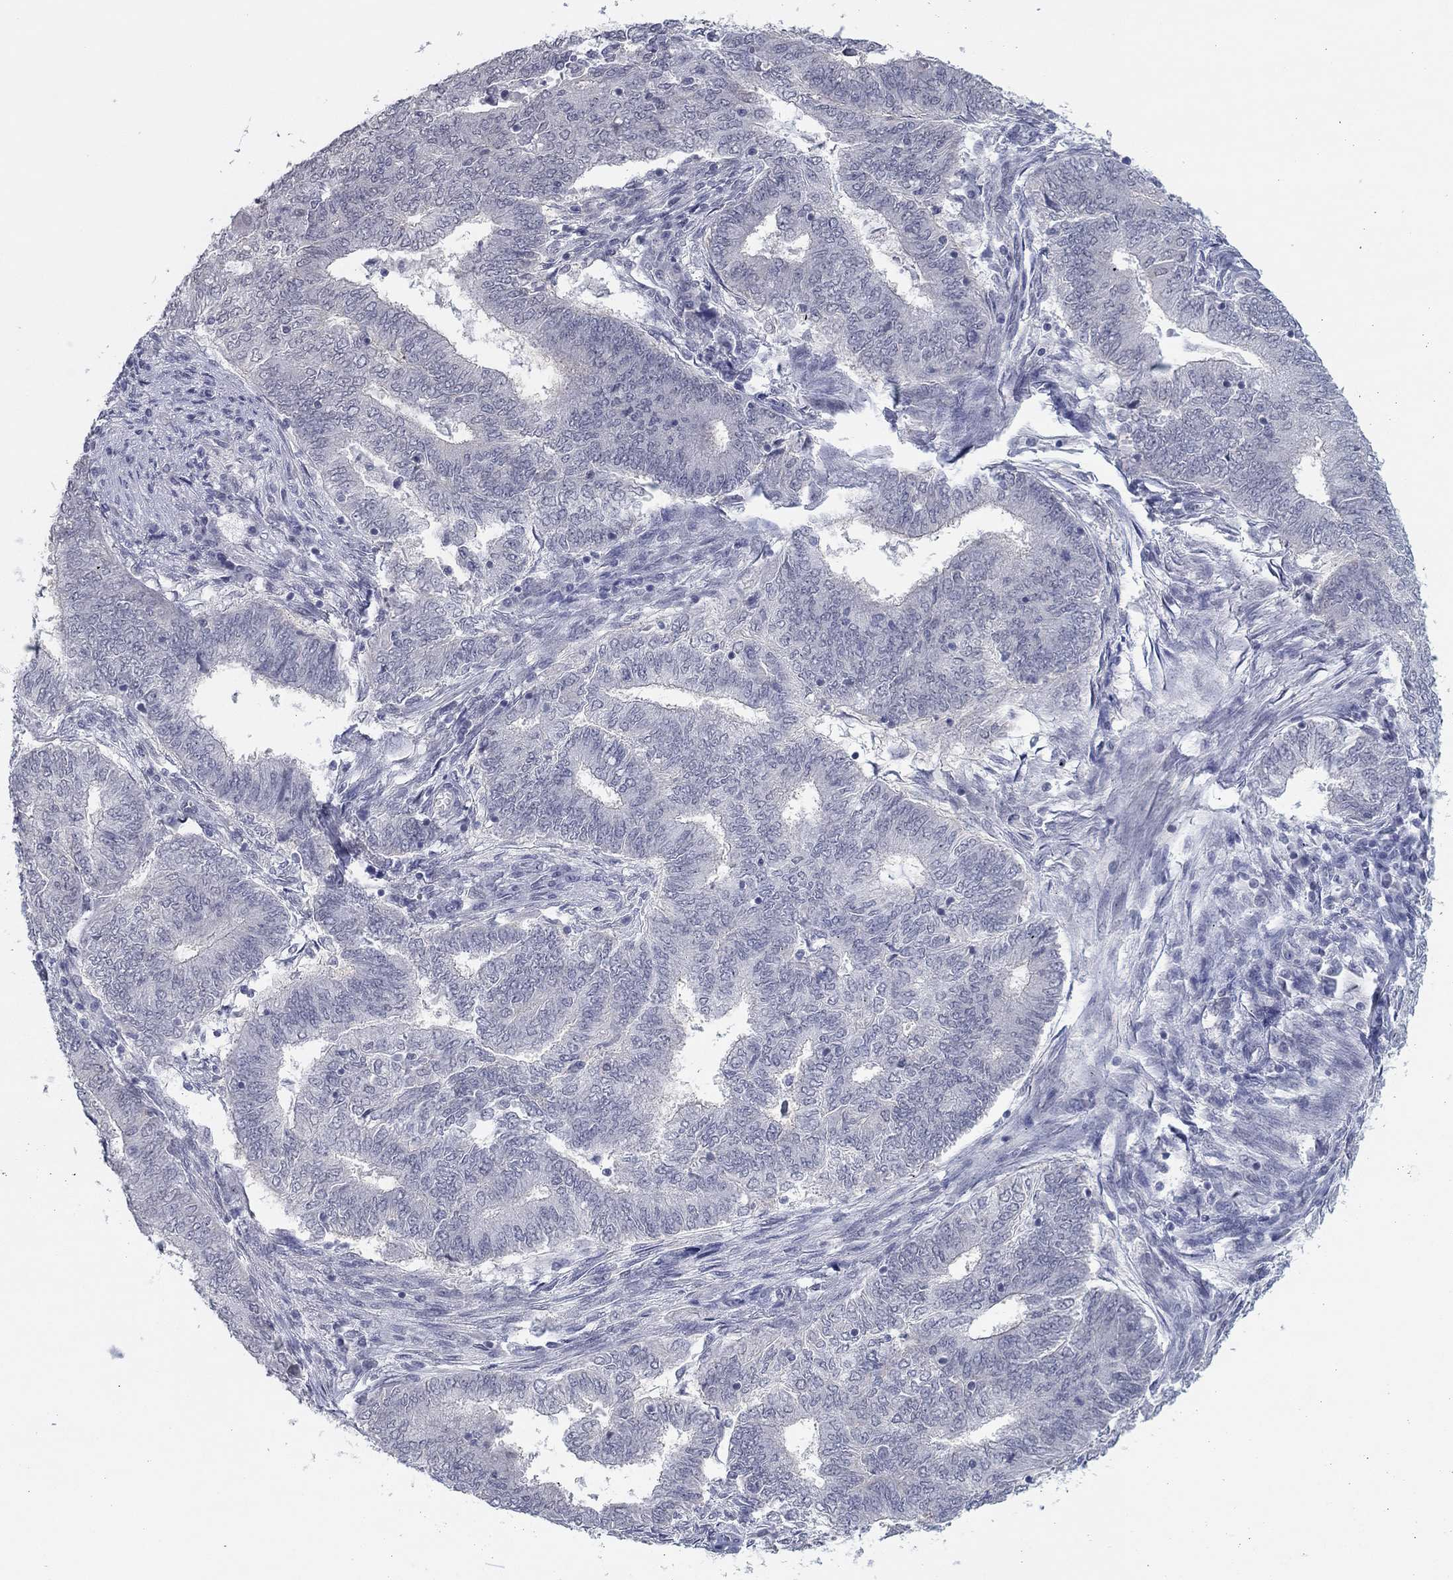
{"staining": {"intensity": "negative", "quantity": "none", "location": "none"}, "tissue": "endometrial cancer", "cell_type": "Tumor cells", "image_type": "cancer", "snomed": [{"axis": "morphology", "description": "Adenocarcinoma, NOS"}, {"axis": "topography", "description": "Endometrium"}], "caption": "This micrograph is of endometrial cancer stained with immunohistochemistry (IHC) to label a protein in brown with the nuclei are counter-stained blue. There is no expression in tumor cells. The staining was performed using DAB (3,3'-diaminobenzidine) to visualize the protein expression in brown, while the nuclei were stained in blue with hematoxylin (Magnification: 20x).", "gene": "SLC22A2", "patient": {"sex": "female", "age": 62}}